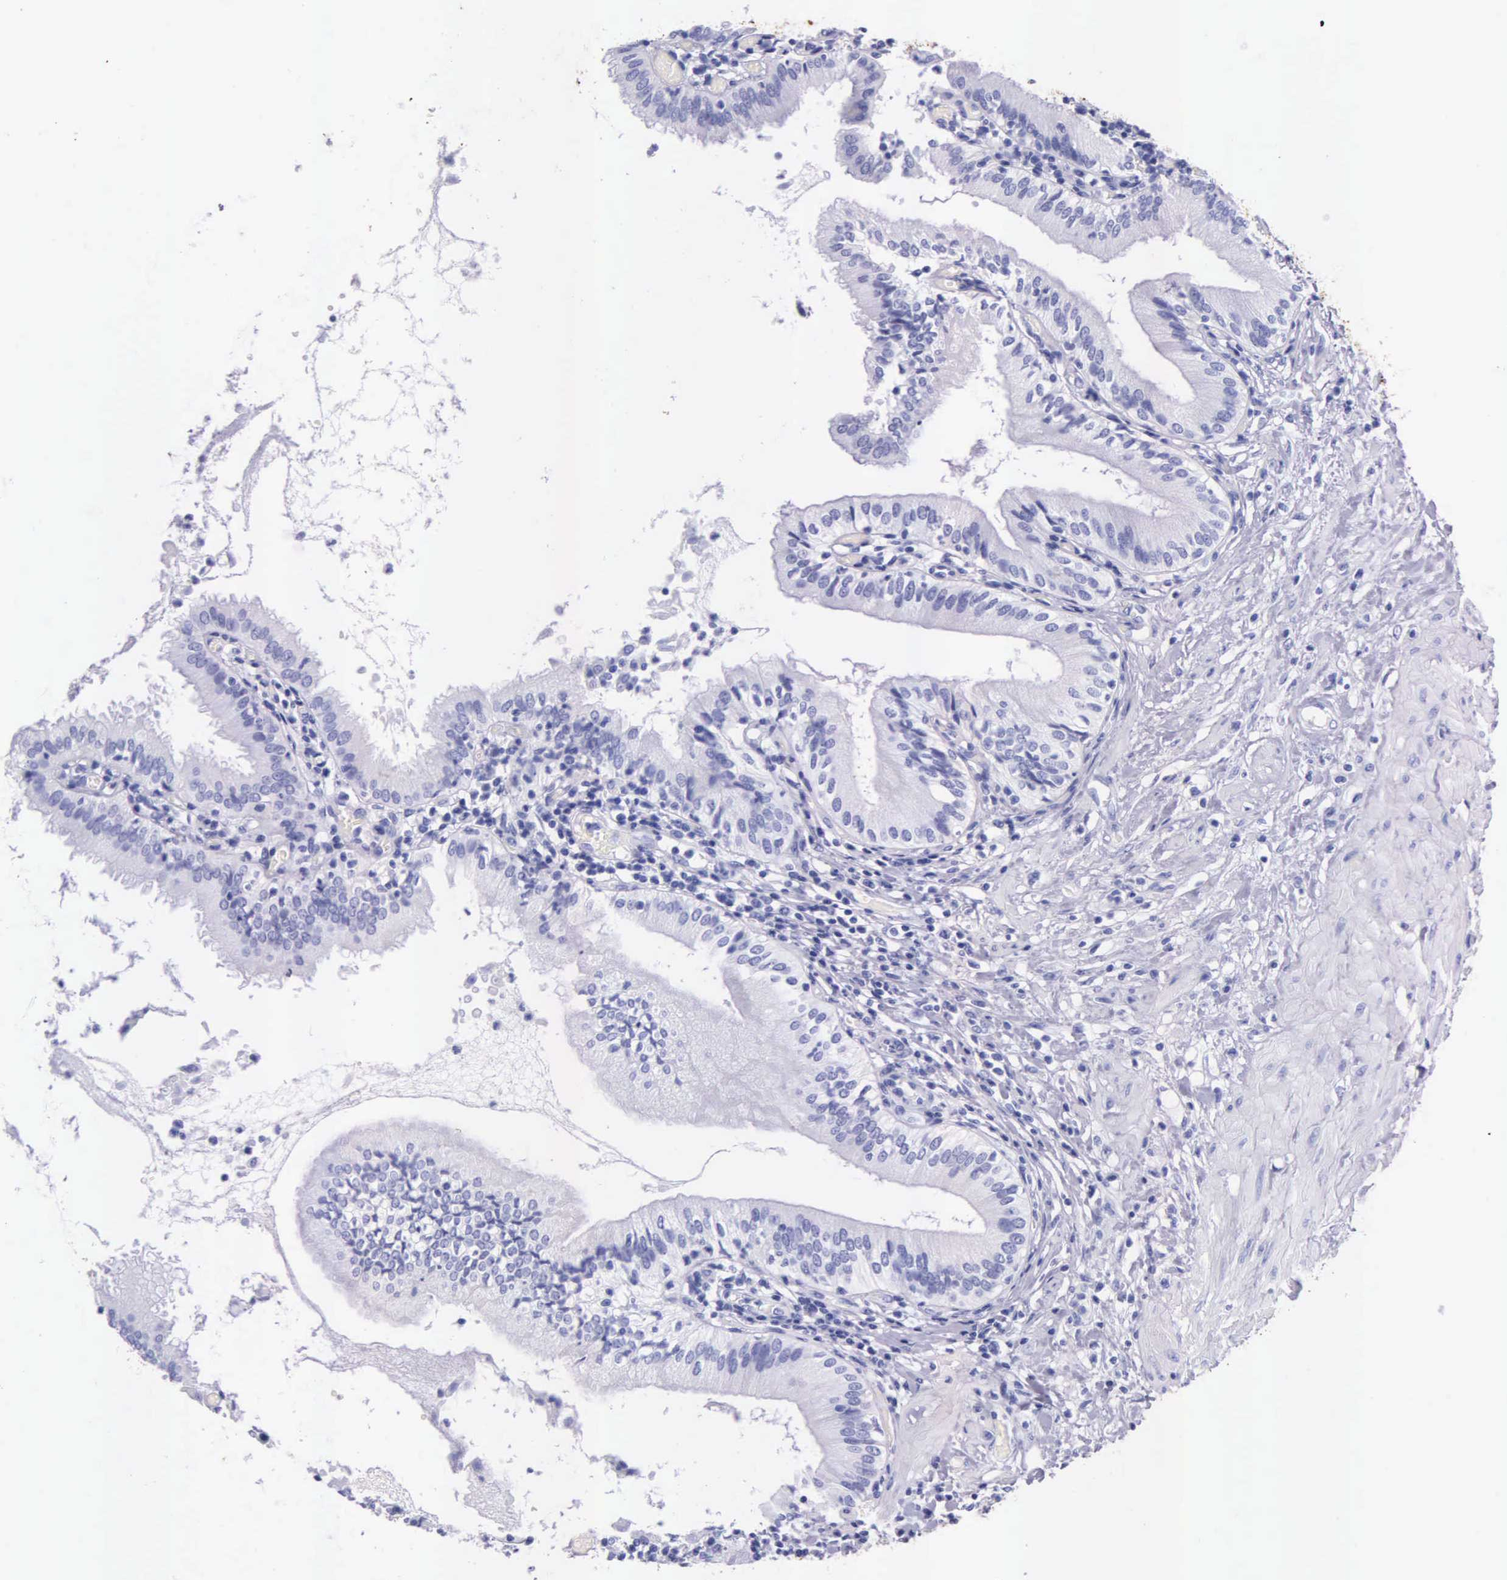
{"staining": {"intensity": "negative", "quantity": "none", "location": "none"}, "tissue": "gallbladder", "cell_type": "Glandular cells", "image_type": "normal", "snomed": [{"axis": "morphology", "description": "Normal tissue, NOS"}, {"axis": "topography", "description": "Gallbladder"}], "caption": "DAB (3,3'-diaminobenzidine) immunohistochemical staining of unremarkable gallbladder reveals no significant expression in glandular cells.", "gene": "KLK2", "patient": {"sex": "male", "age": 58}}